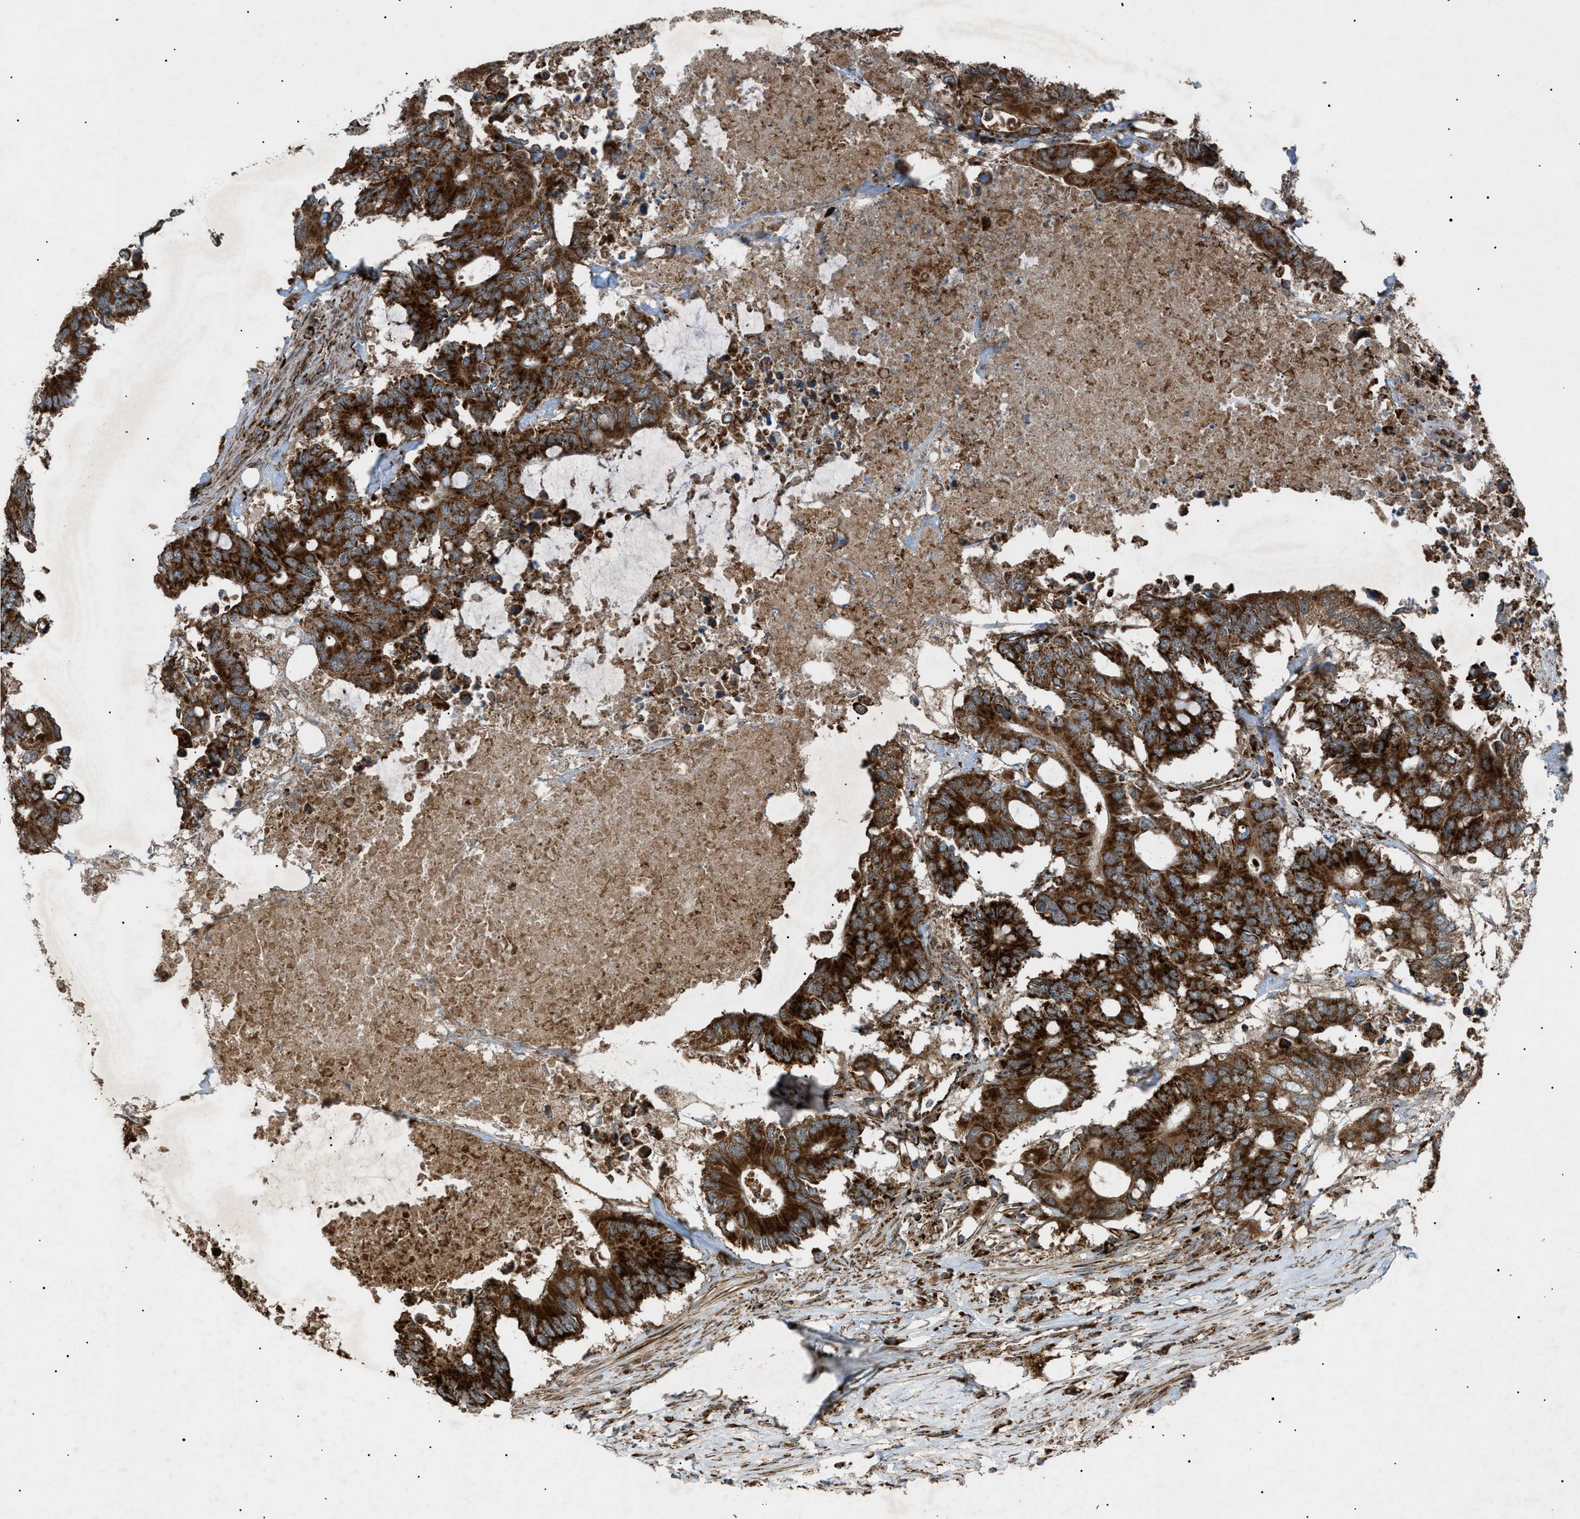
{"staining": {"intensity": "strong", "quantity": ">75%", "location": "cytoplasmic/membranous"}, "tissue": "colorectal cancer", "cell_type": "Tumor cells", "image_type": "cancer", "snomed": [{"axis": "morphology", "description": "Adenocarcinoma, NOS"}, {"axis": "topography", "description": "Colon"}], "caption": "Colorectal cancer (adenocarcinoma) tissue shows strong cytoplasmic/membranous expression in about >75% of tumor cells, visualized by immunohistochemistry.", "gene": "C1GALT1C1", "patient": {"sex": "male", "age": 71}}